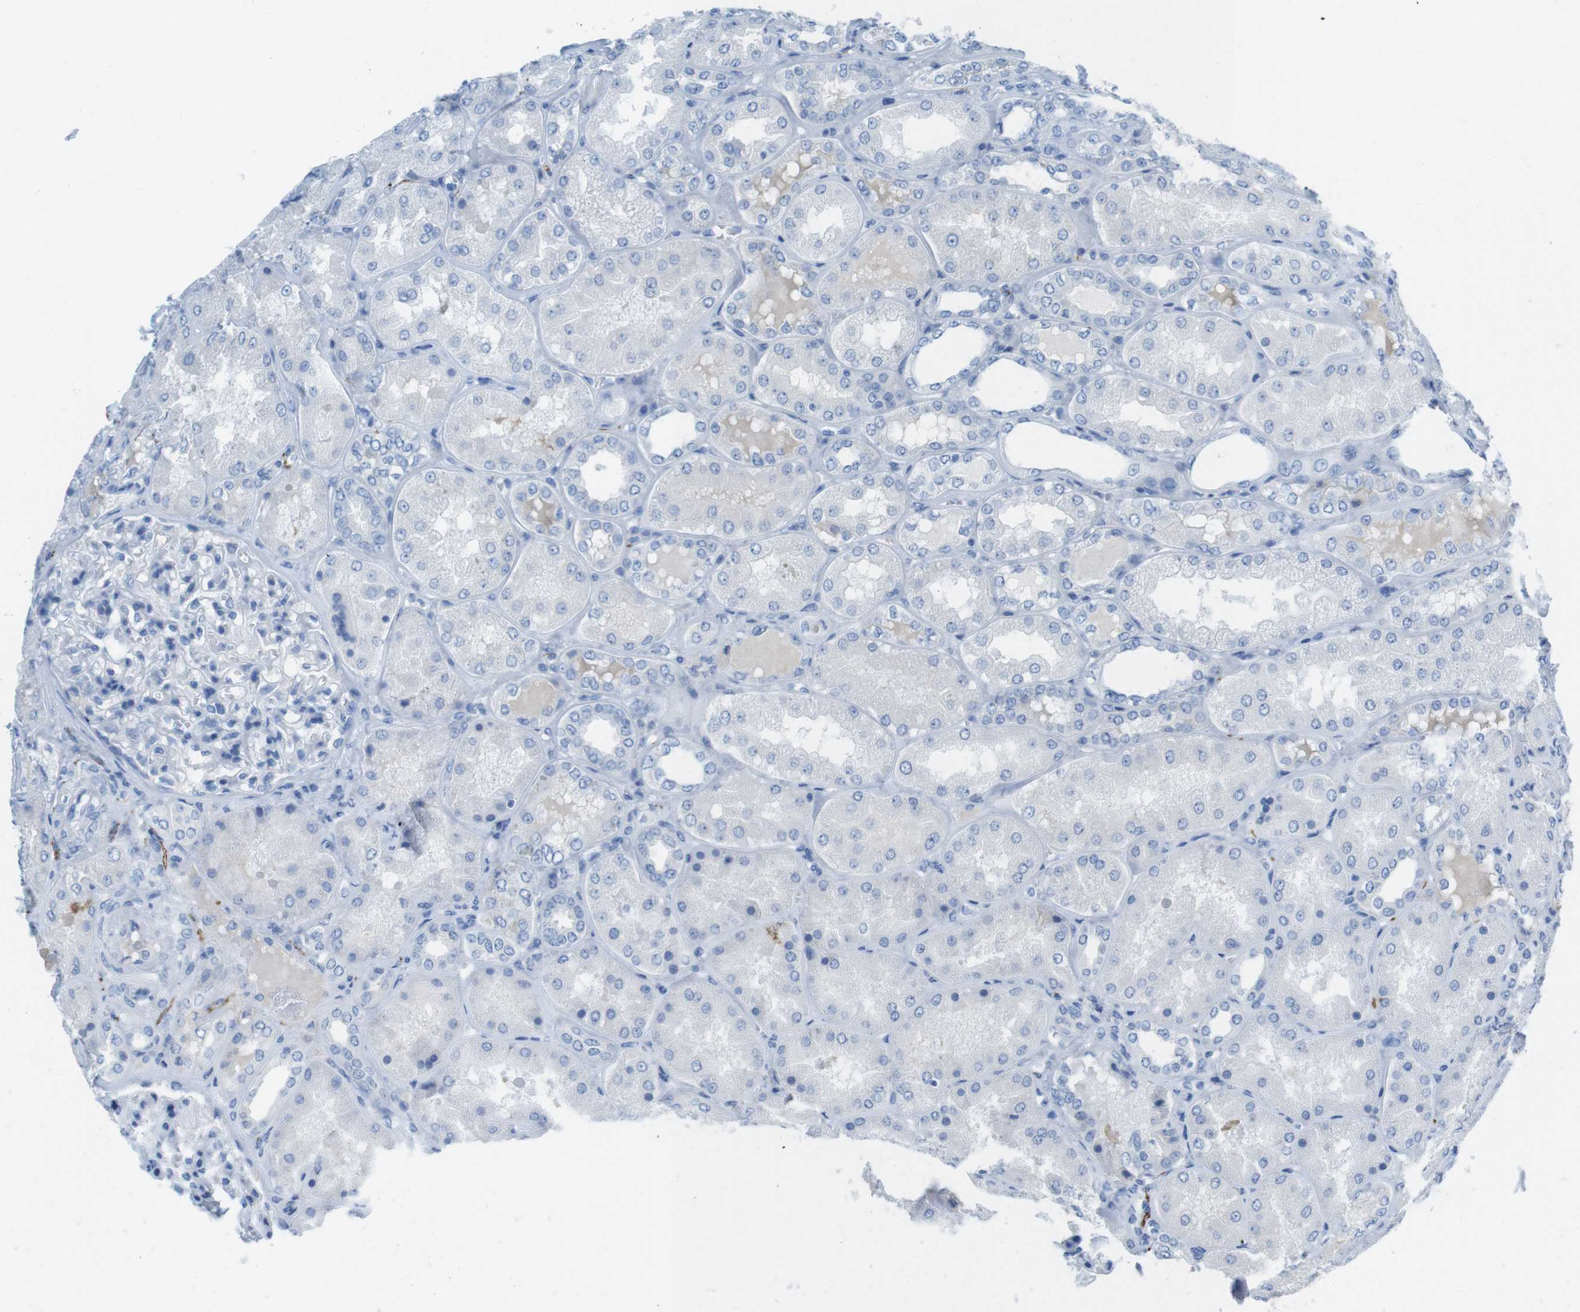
{"staining": {"intensity": "negative", "quantity": "none", "location": "none"}, "tissue": "kidney", "cell_type": "Cells in glomeruli", "image_type": "normal", "snomed": [{"axis": "morphology", "description": "Normal tissue, NOS"}, {"axis": "topography", "description": "Kidney"}], "caption": "High magnification brightfield microscopy of normal kidney stained with DAB (3,3'-diaminobenzidine) (brown) and counterstained with hematoxylin (blue): cells in glomeruli show no significant staining. (DAB (3,3'-diaminobenzidine) immunohistochemistry with hematoxylin counter stain).", "gene": "GAP43", "patient": {"sex": "female", "age": 56}}